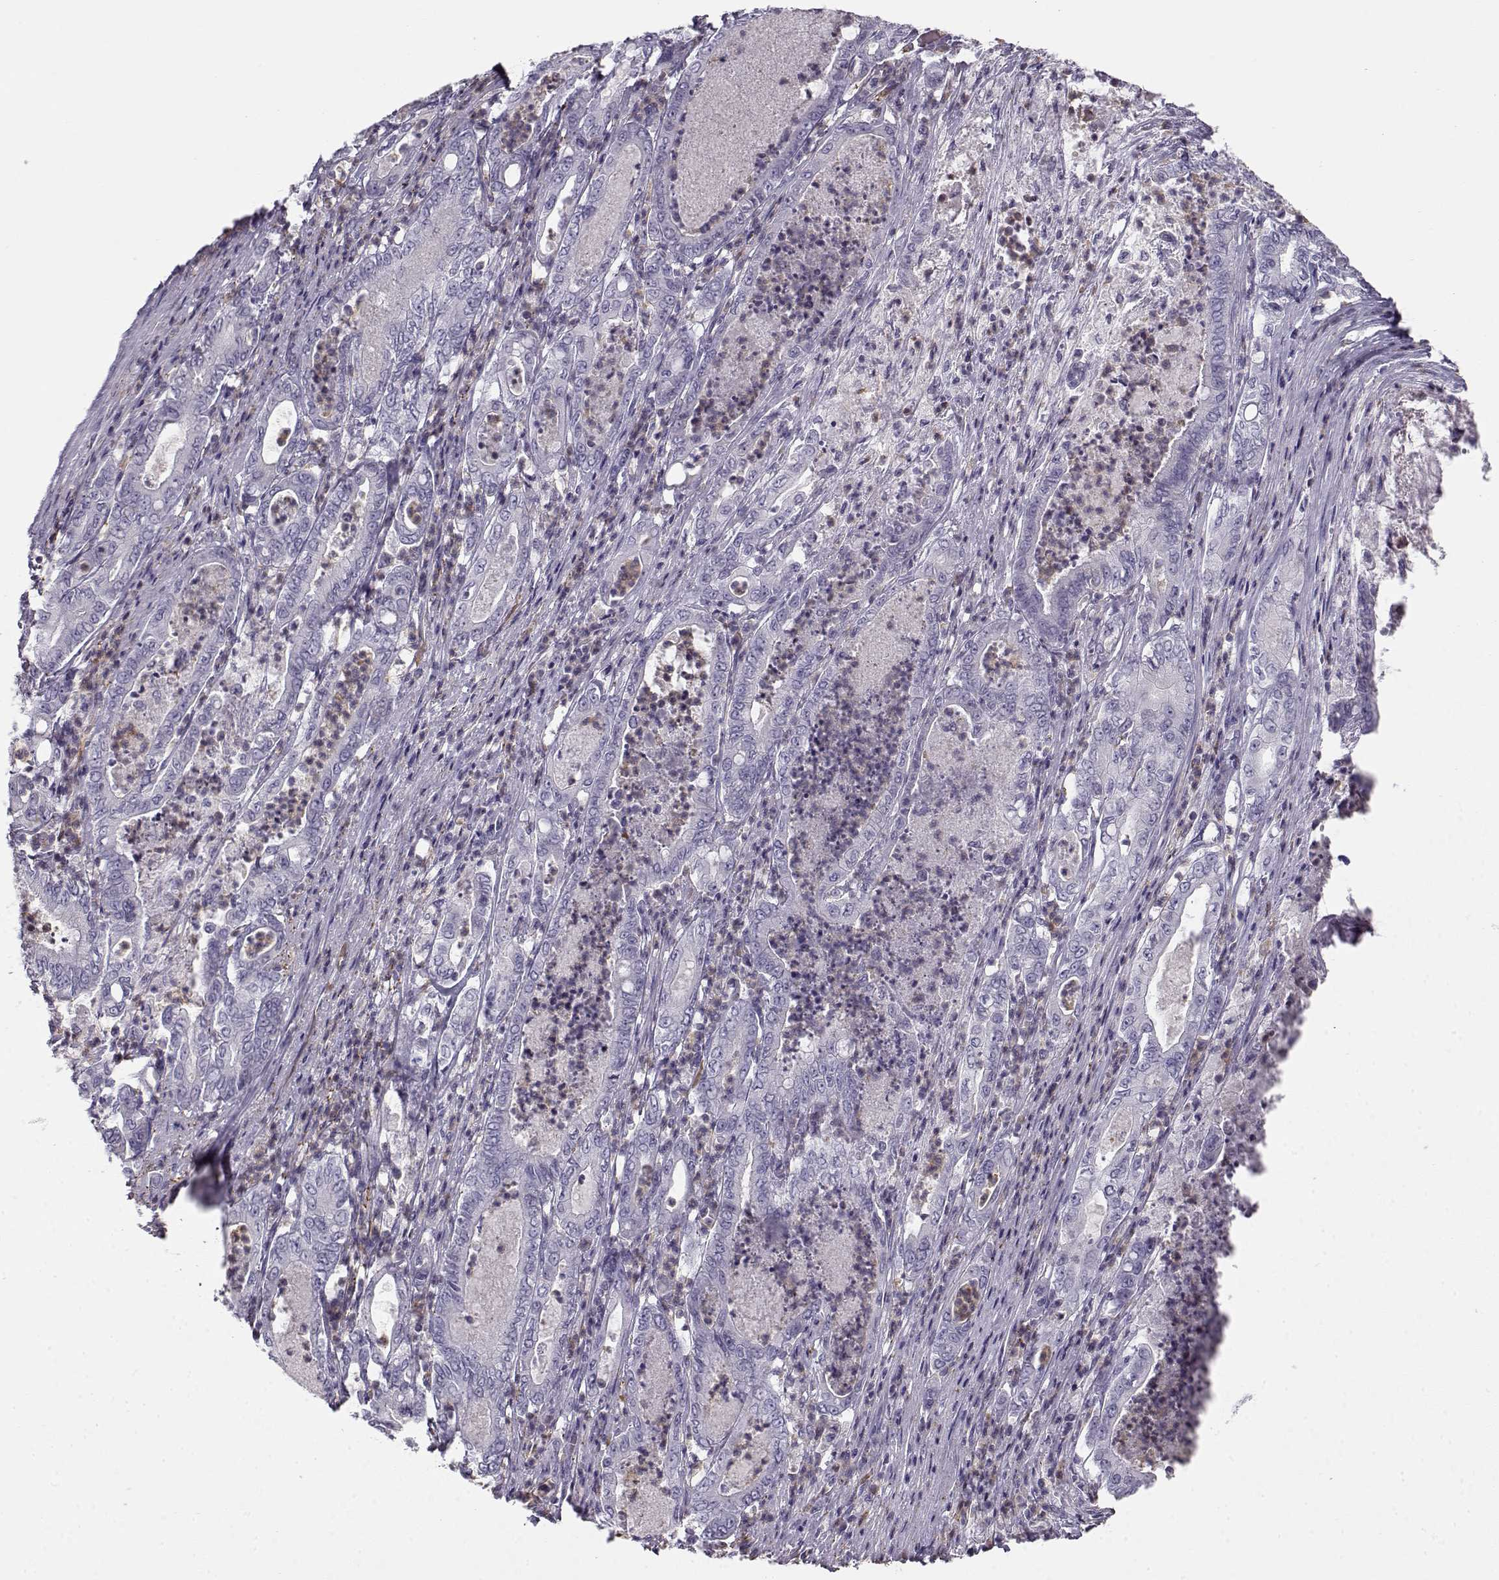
{"staining": {"intensity": "negative", "quantity": "none", "location": "none"}, "tissue": "pancreatic cancer", "cell_type": "Tumor cells", "image_type": "cancer", "snomed": [{"axis": "morphology", "description": "Adenocarcinoma, NOS"}, {"axis": "topography", "description": "Pancreas"}], "caption": "IHC histopathology image of neoplastic tissue: adenocarcinoma (pancreatic) stained with DAB (3,3'-diaminobenzidine) displays no significant protein staining in tumor cells.", "gene": "MYO1A", "patient": {"sex": "male", "age": 71}}